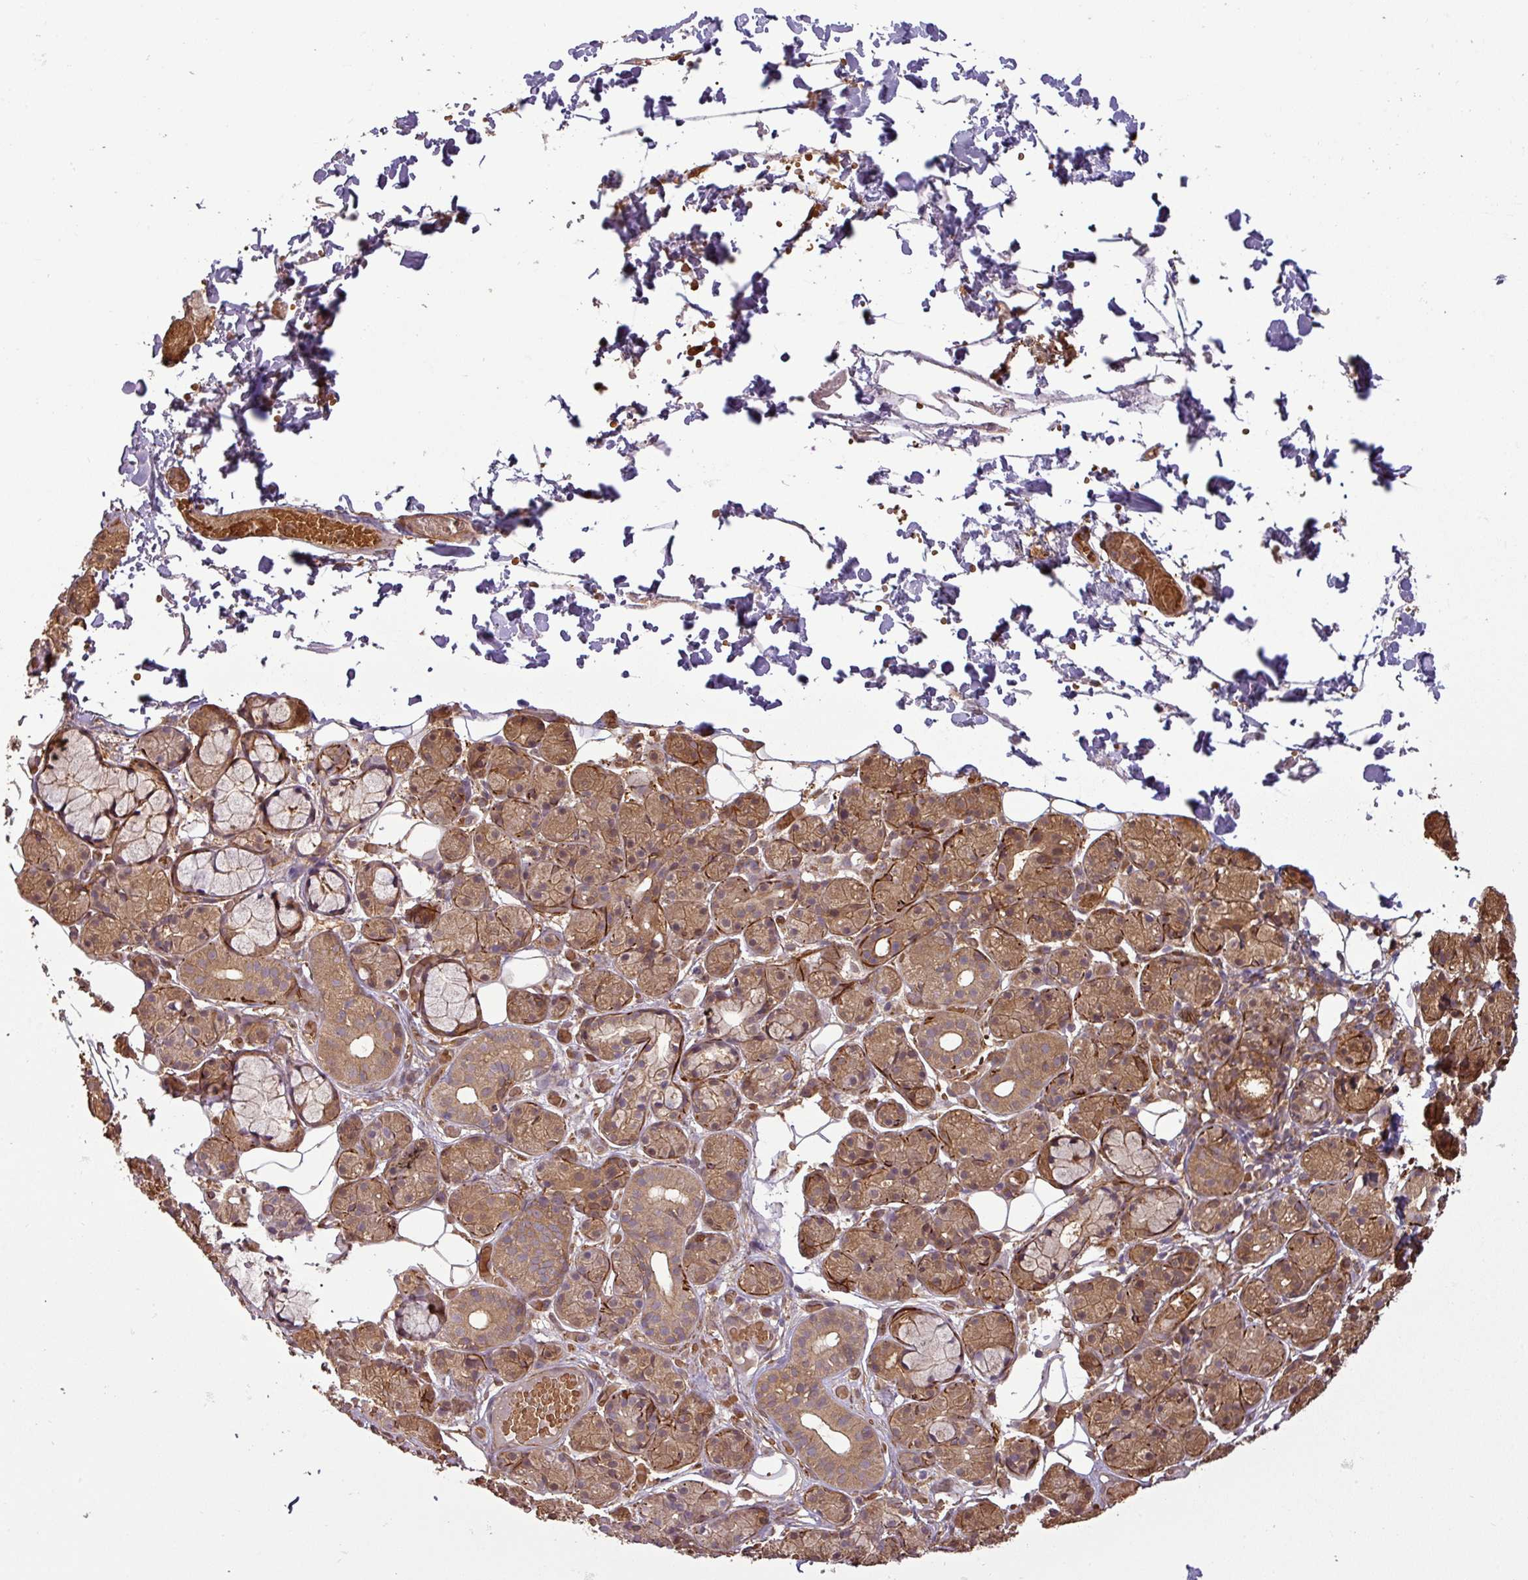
{"staining": {"intensity": "moderate", "quantity": ">75%", "location": "cytoplasmic/membranous"}, "tissue": "salivary gland", "cell_type": "Glandular cells", "image_type": "normal", "snomed": [{"axis": "morphology", "description": "Normal tissue, NOS"}, {"axis": "topography", "description": "Salivary gland"}], "caption": "Immunohistochemistry (IHC) histopathology image of normal salivary gland: human salivary gland stained using IHC shows medium levels of moderate protein expression localized specifically in the cytoplasmic/membranous of glandular cells, appearing as a cytoplasmic/membranous brown color.", "gene": "MAP3K6", "patient": {"sex": "male", "age": 63}}